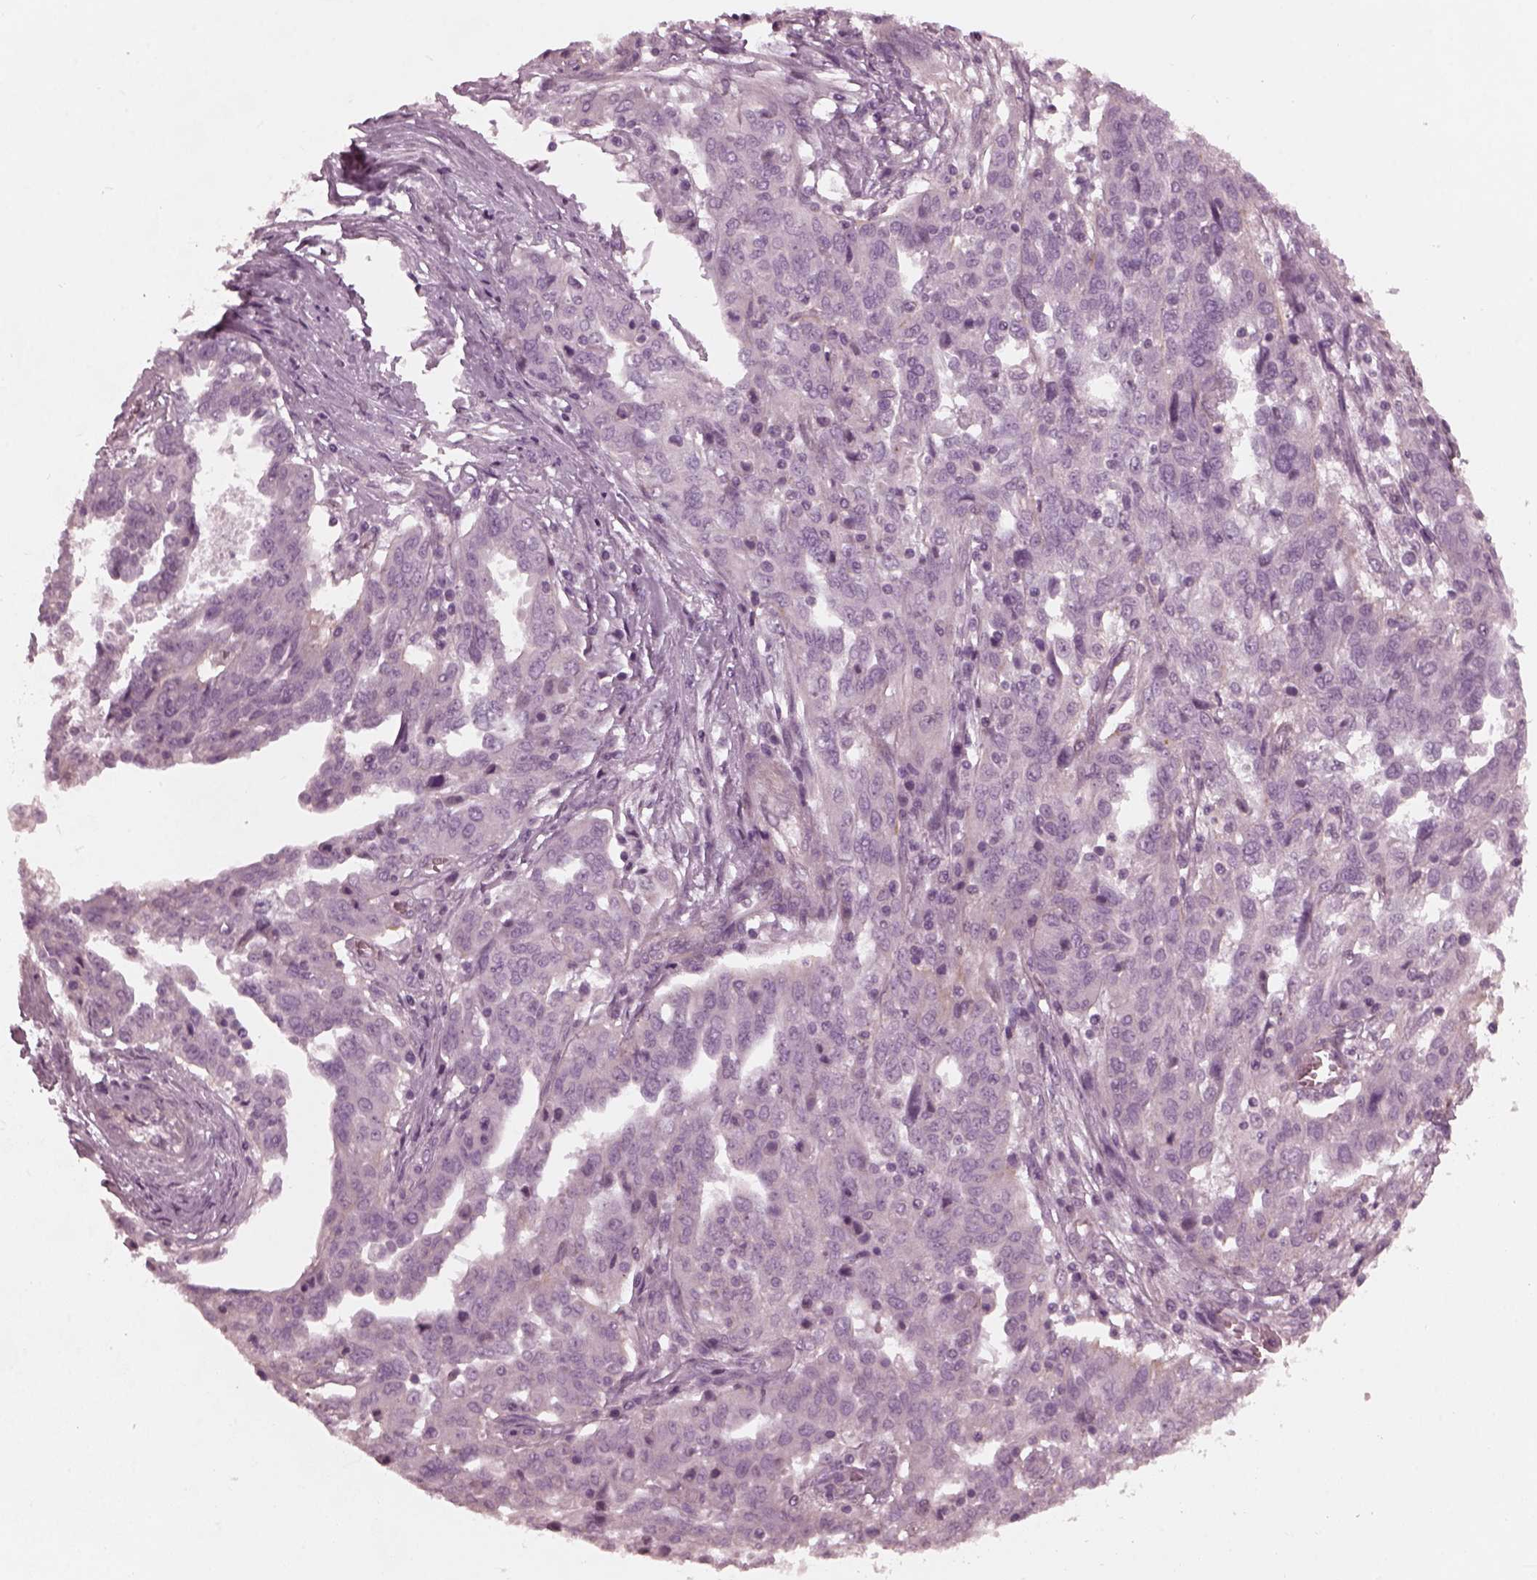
{"staining": {"intensity": "weak", "quantity": "<25%", "location": "cytoplasmic/membranous"}, "tissue": "ovarian cancer", "cell_type": "Tumor cells", "image_type": "cancer", "snomed": [{"axis": "morphology", "description": "Cystadenocarcinoma, serous, NOS"}, {"axis": "topography", "description": "Ovary"}], "caption": "Ovarian serous cystadenocarcinoma stained for a protein using immunohistochemistry exhibits no expression tumor cells.", "gene": "KIF6", "patient": {"sex": "female", "age": 67}}